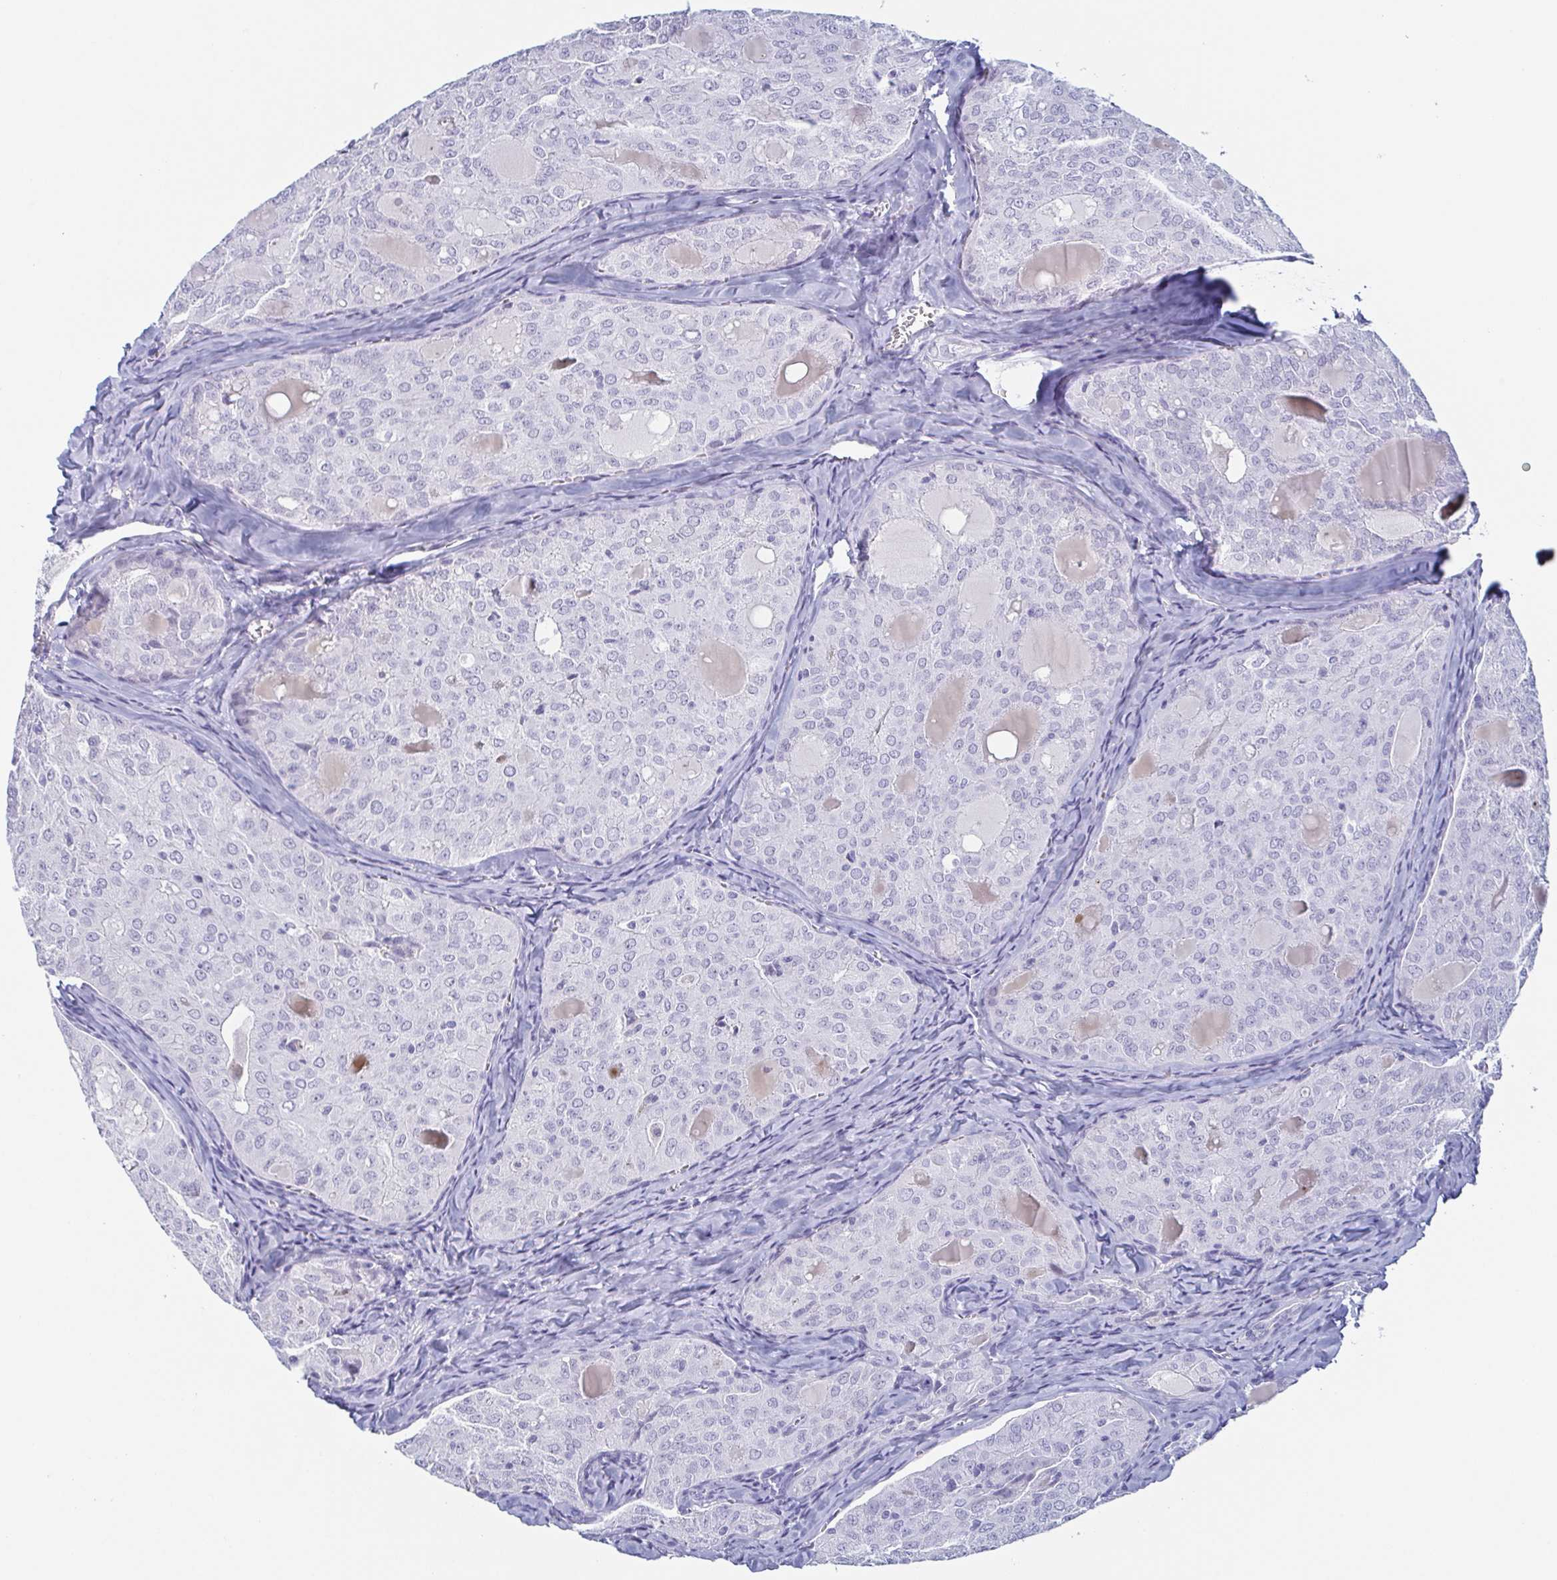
{"staining": {"intensity": "negative", "quantity": "none", "location": "none"}, "tissue": "thyroid cancer", "cell_type": "Tumor cells", "image_type": "cancer", "snomed": [{"axis": "morphology", "description": "Follicular adenoma carcinoma, NOS"}, {"axis": "topography", "description": "Thyroid gland"}], "caption": "Follicular adenoma carcinoma (thyroid) stained for a protein using IHC demonstrates no expression tumor cells.", "gene": "REG4", "patient": {"sex": "male", "age": 75}}